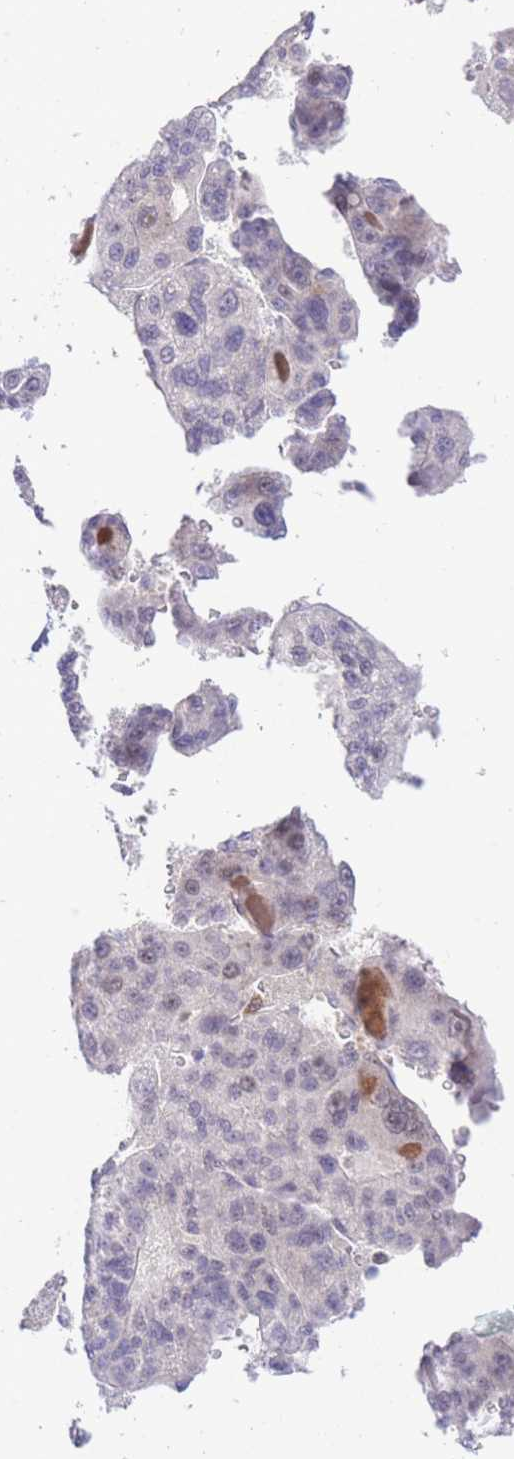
{"staining": {"intensity": "negative", "quantity": "none", "location": "none"}, "tissue": "liver cancer", "cell_type": "Tumor cells", "image_type": "cancer", "snomed": [{"axis": "morphology", "description": "Carcinoma, Hepatocellular, NOS"}, {"axis": "topography", "description": "Liver"}], "caption": "DAB immunohistochemical staining of human liver hepatocellular carcinoma shows no significant staining in tumor cells.", "gene": "STK39", "patient": {"sex": "male", "age": 76}}